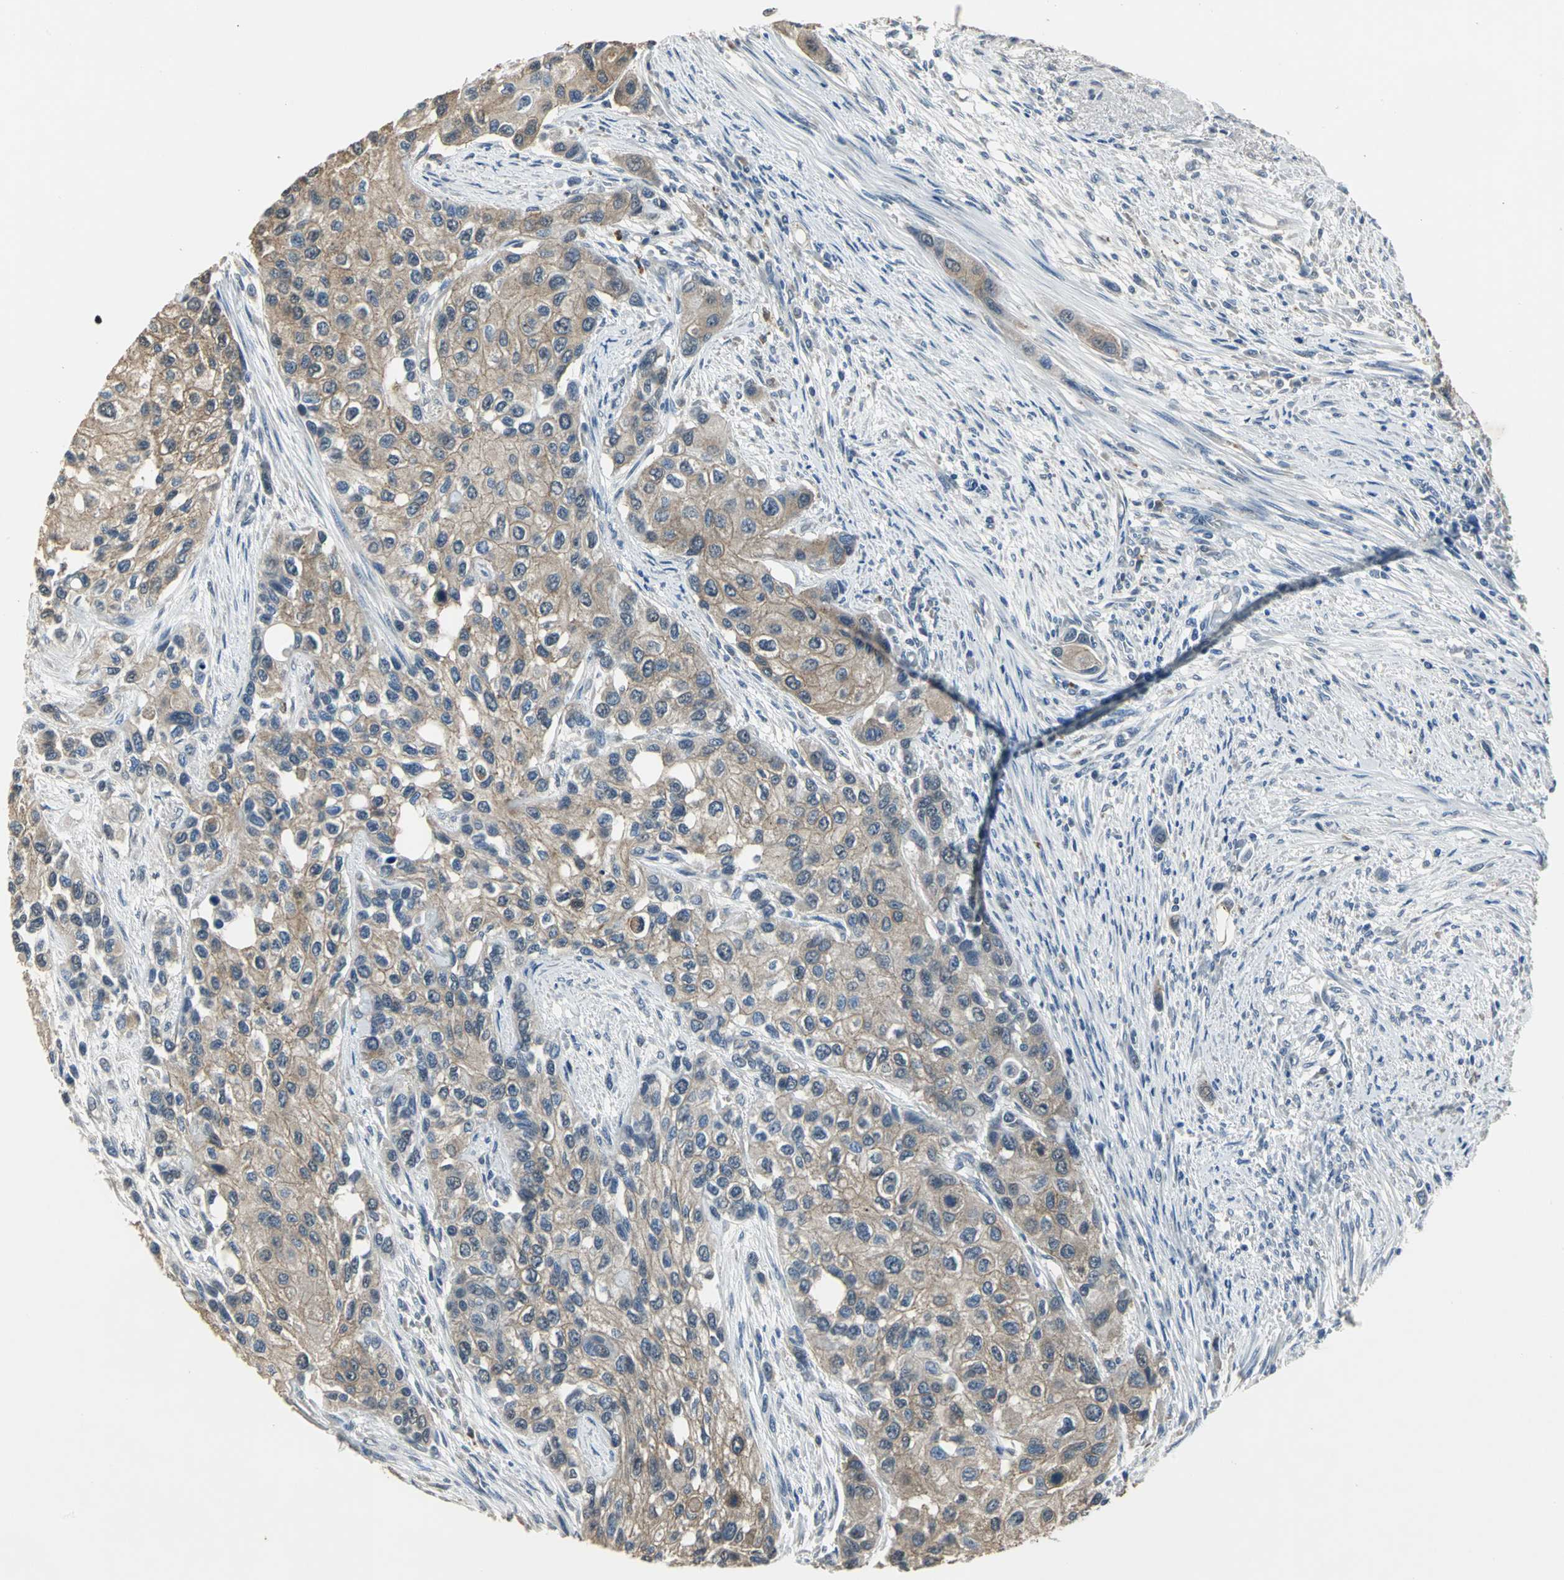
{"staining": {"intensity": "moderate", "quantity": ">75%", "location": "cytoplasmic/membranous"}, "tissue": "urothelial cancer", "cell_type": "Tumor cells", "image_type": "cancer", "snomed": [{"axis": "morphology", "description": "Urothelial carcinoma, High grade"}, {"axis": "topography", "description": "Urinary bladder"}], "caption": "DAB (3,3'-diaminobenzidine) immunohistochemical staining of human urothelial carcinoma (high-grade) reveals moderate cytoplasmic/membranous protein staining in approximately >75% of tumor cells.", "gene": "OCLN", "patient": {"sex": "female", "age": 56}}